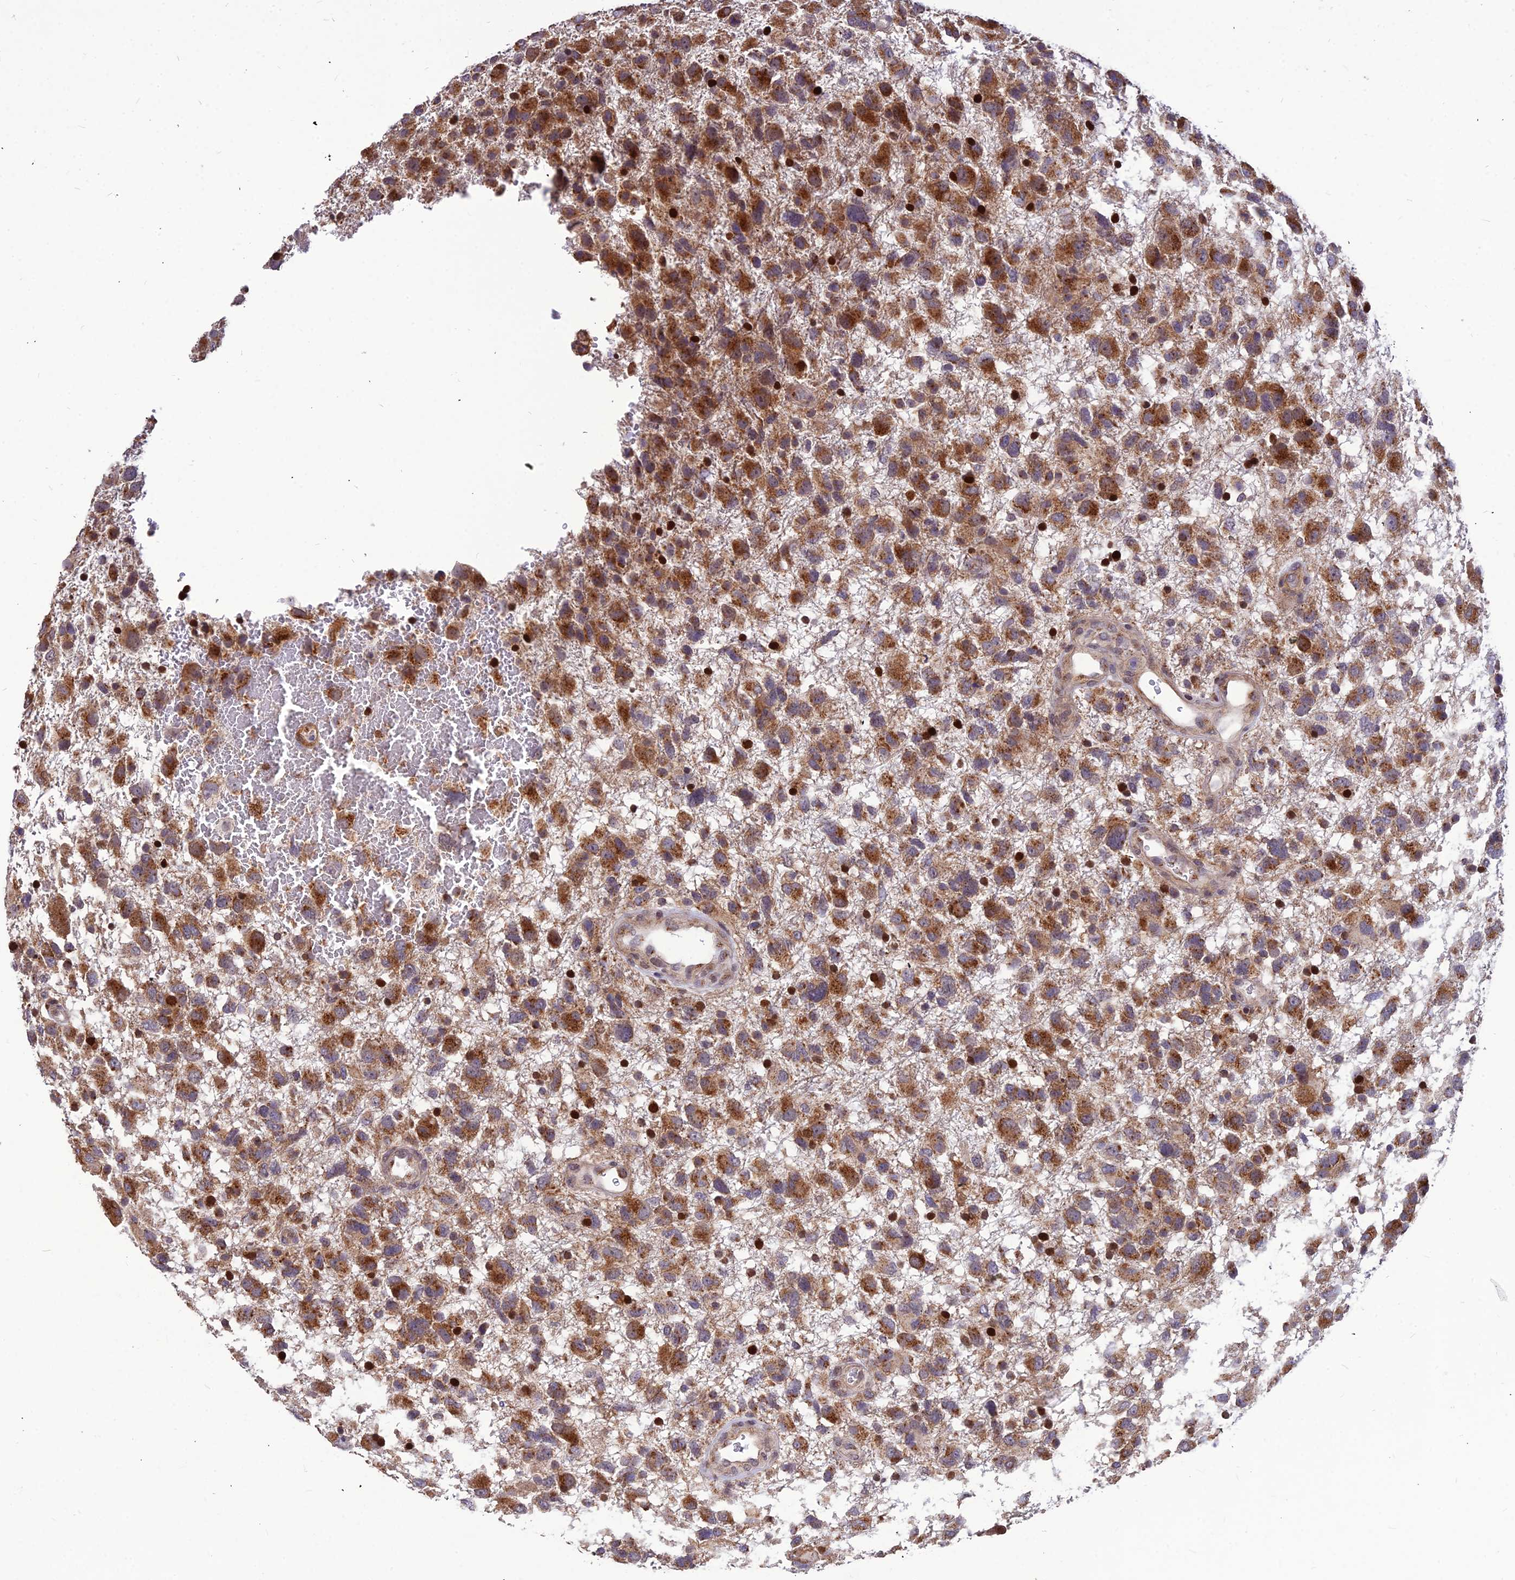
{"staining": {"intensity": "moderate", "quantity": ">75%", "location": "cytoplasmic/membranous"}, "tissue": "glioma", "cell_type": "Tumor cells", "image_type": "cancer", "snomed": [{"axis": "morphology", "description": "Glioma, malignant, High grade"}, {"axis": "topography", "description": "Brain"}], "caption": "Immunohistochemistry of malignant glioma (high-grade) demonstrates medium levels of moderate cytoplasmic/membranous expression in about >75% of tumor cells.", "gene": "LEKR1", "patient": {"sex": "male", "age": 61}}